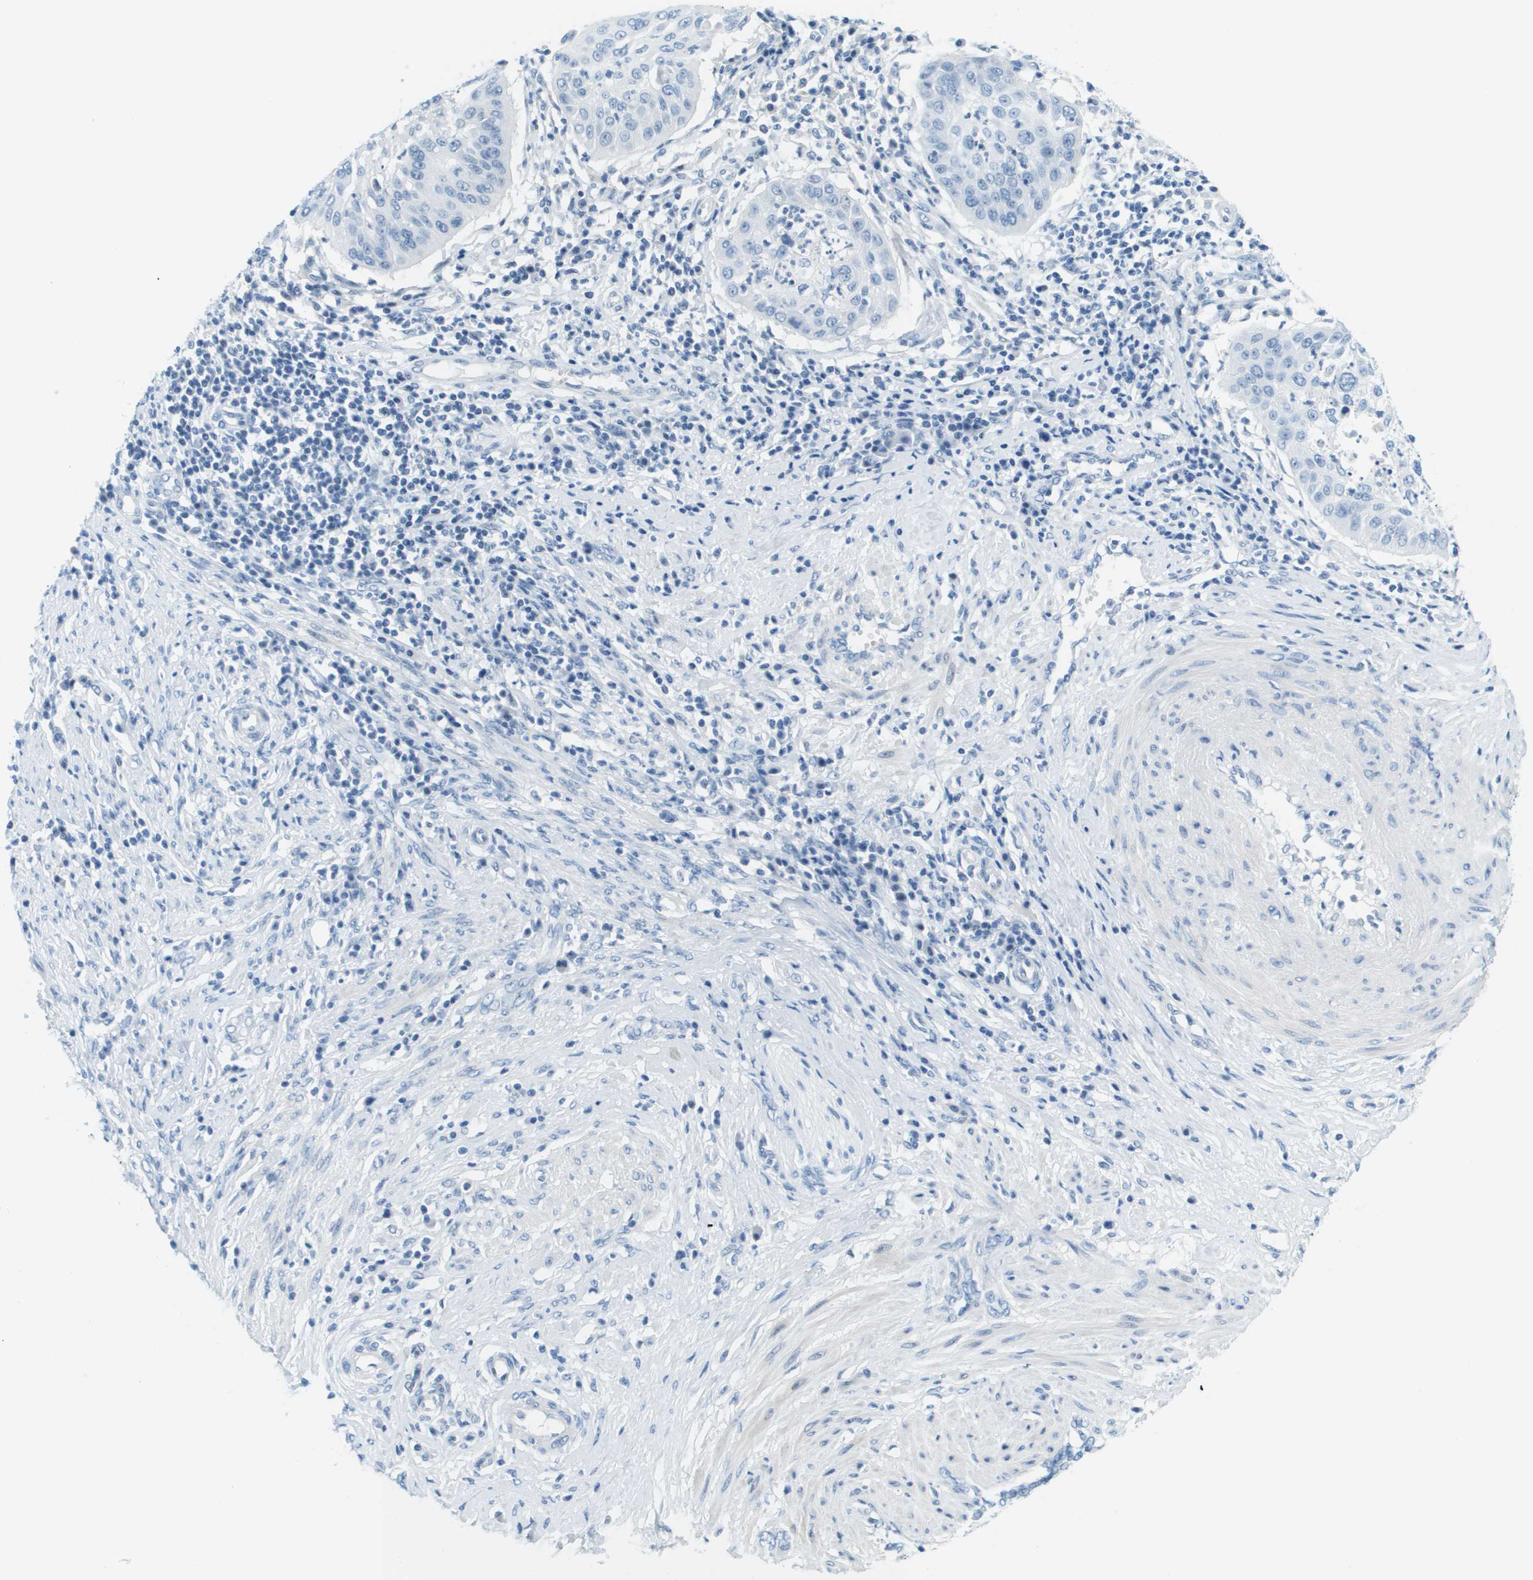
{"staining": {"intensity": "negative", "quantity": "none", "location": "none"}, "tissue": "cervical cancer", "cell_type": "Tumor cells", "image_type": "cancer", "snomed": [{"axis": "morphology", "description": "Normal tissue, NOS"}, {"axis": "morphology", "description": "Squamous cell carcinoma, NOS"}, {"axis": "topography", "description": "Cervix"}], "caption": "Tumor cells are negative for brown protein staining in cervical squamous cell carcinoma.", "gene": "CDHR2", "patient": {"sex": "female", "age": 39}}